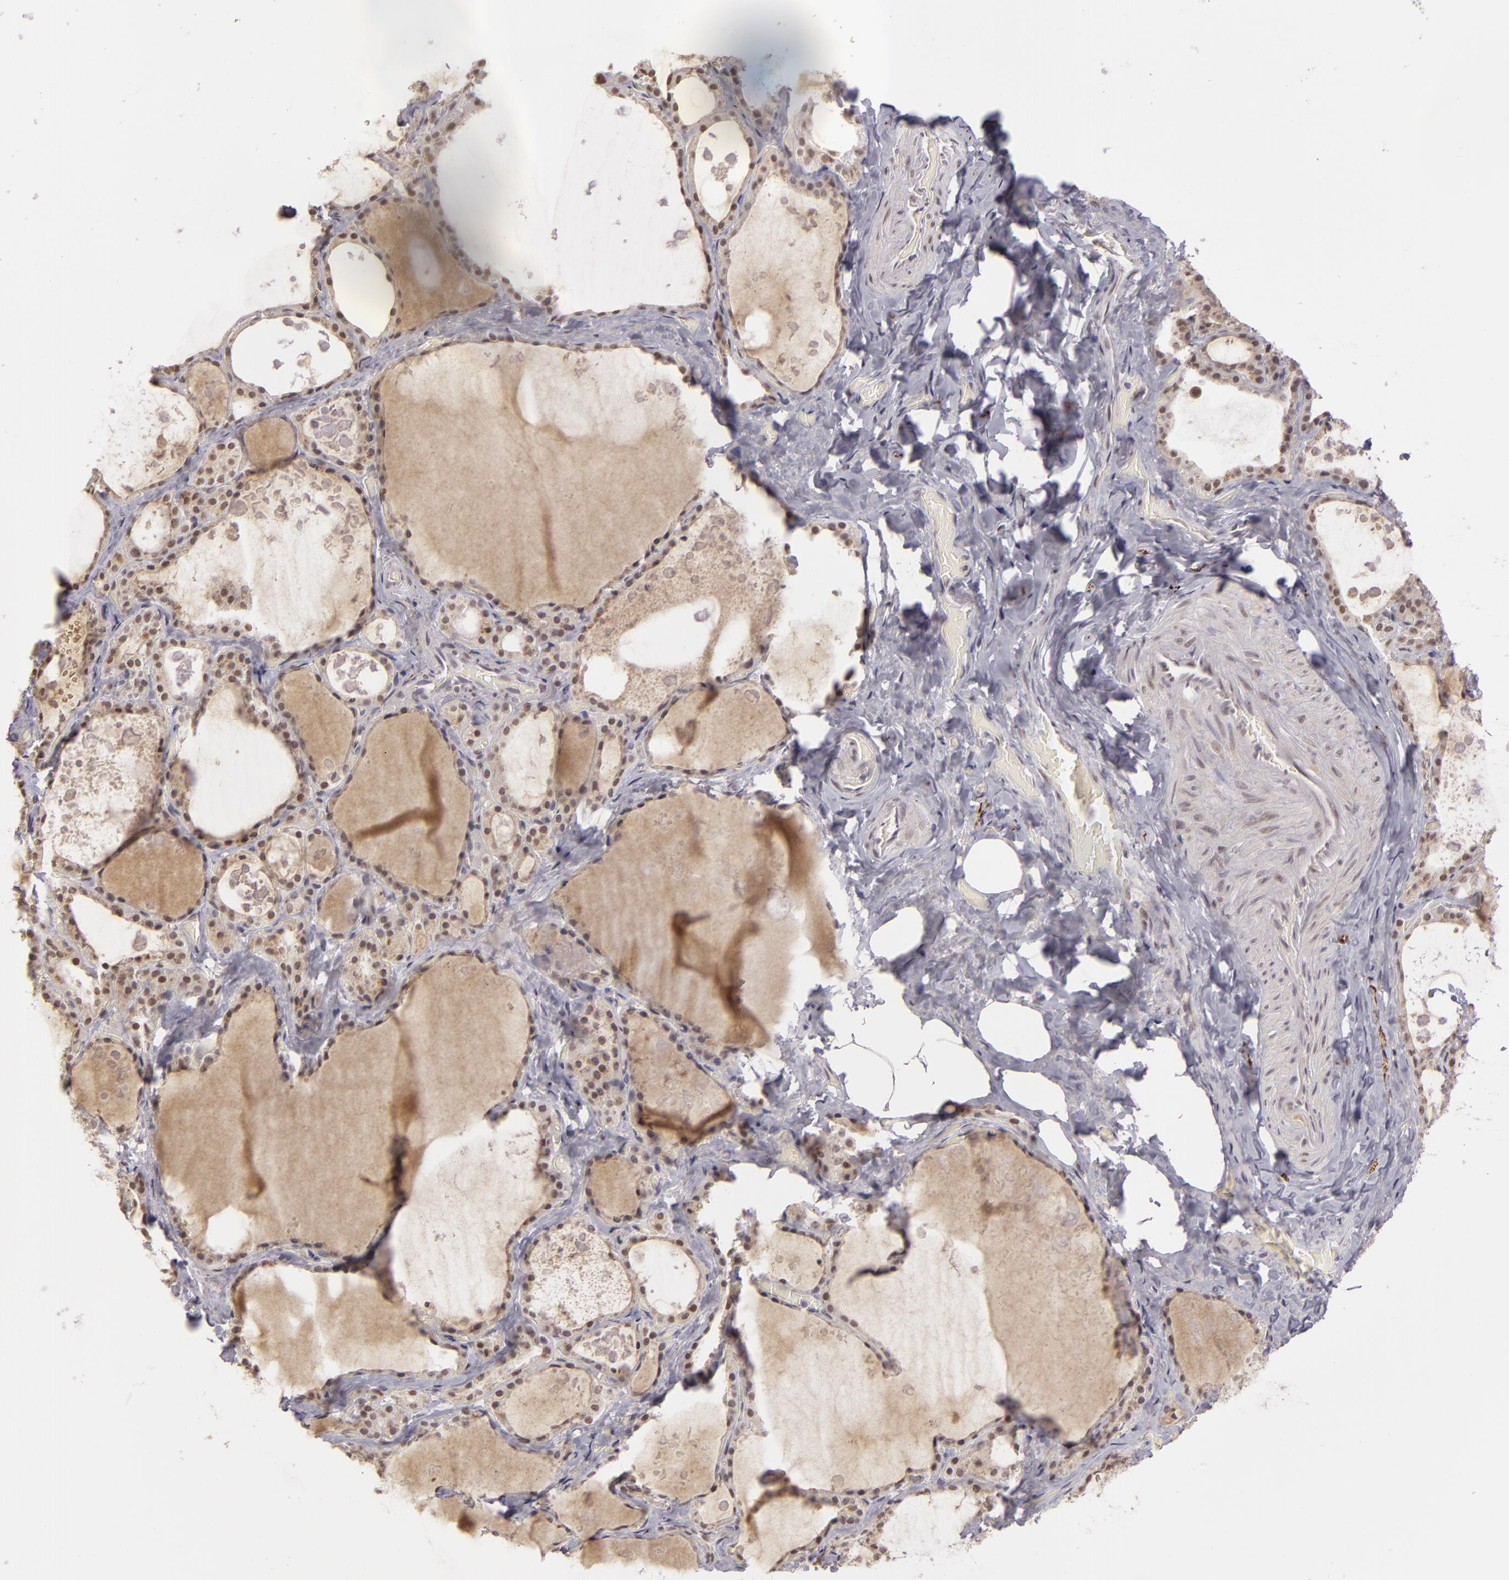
{"staining": {"intensity": "weak", "quantity": "25%-75%", "location": "nuclear"}, "tissue": "thyroid gland", "cell_type": "Glandular cells", "image_type": "normal", "snomed": [{"axis": "morphology", "description": "Normal tissue, NOS"}, {"axis": "topography", "description": "Thyroid gland"}], "caption": "This is a micrograph of immunohistochemistry staining of benign thyroid gland, which shows weak expression in the nuclear of glandular cells.", "gene": "RRP7A", "patient": {"sex": "male", "age": 61}}